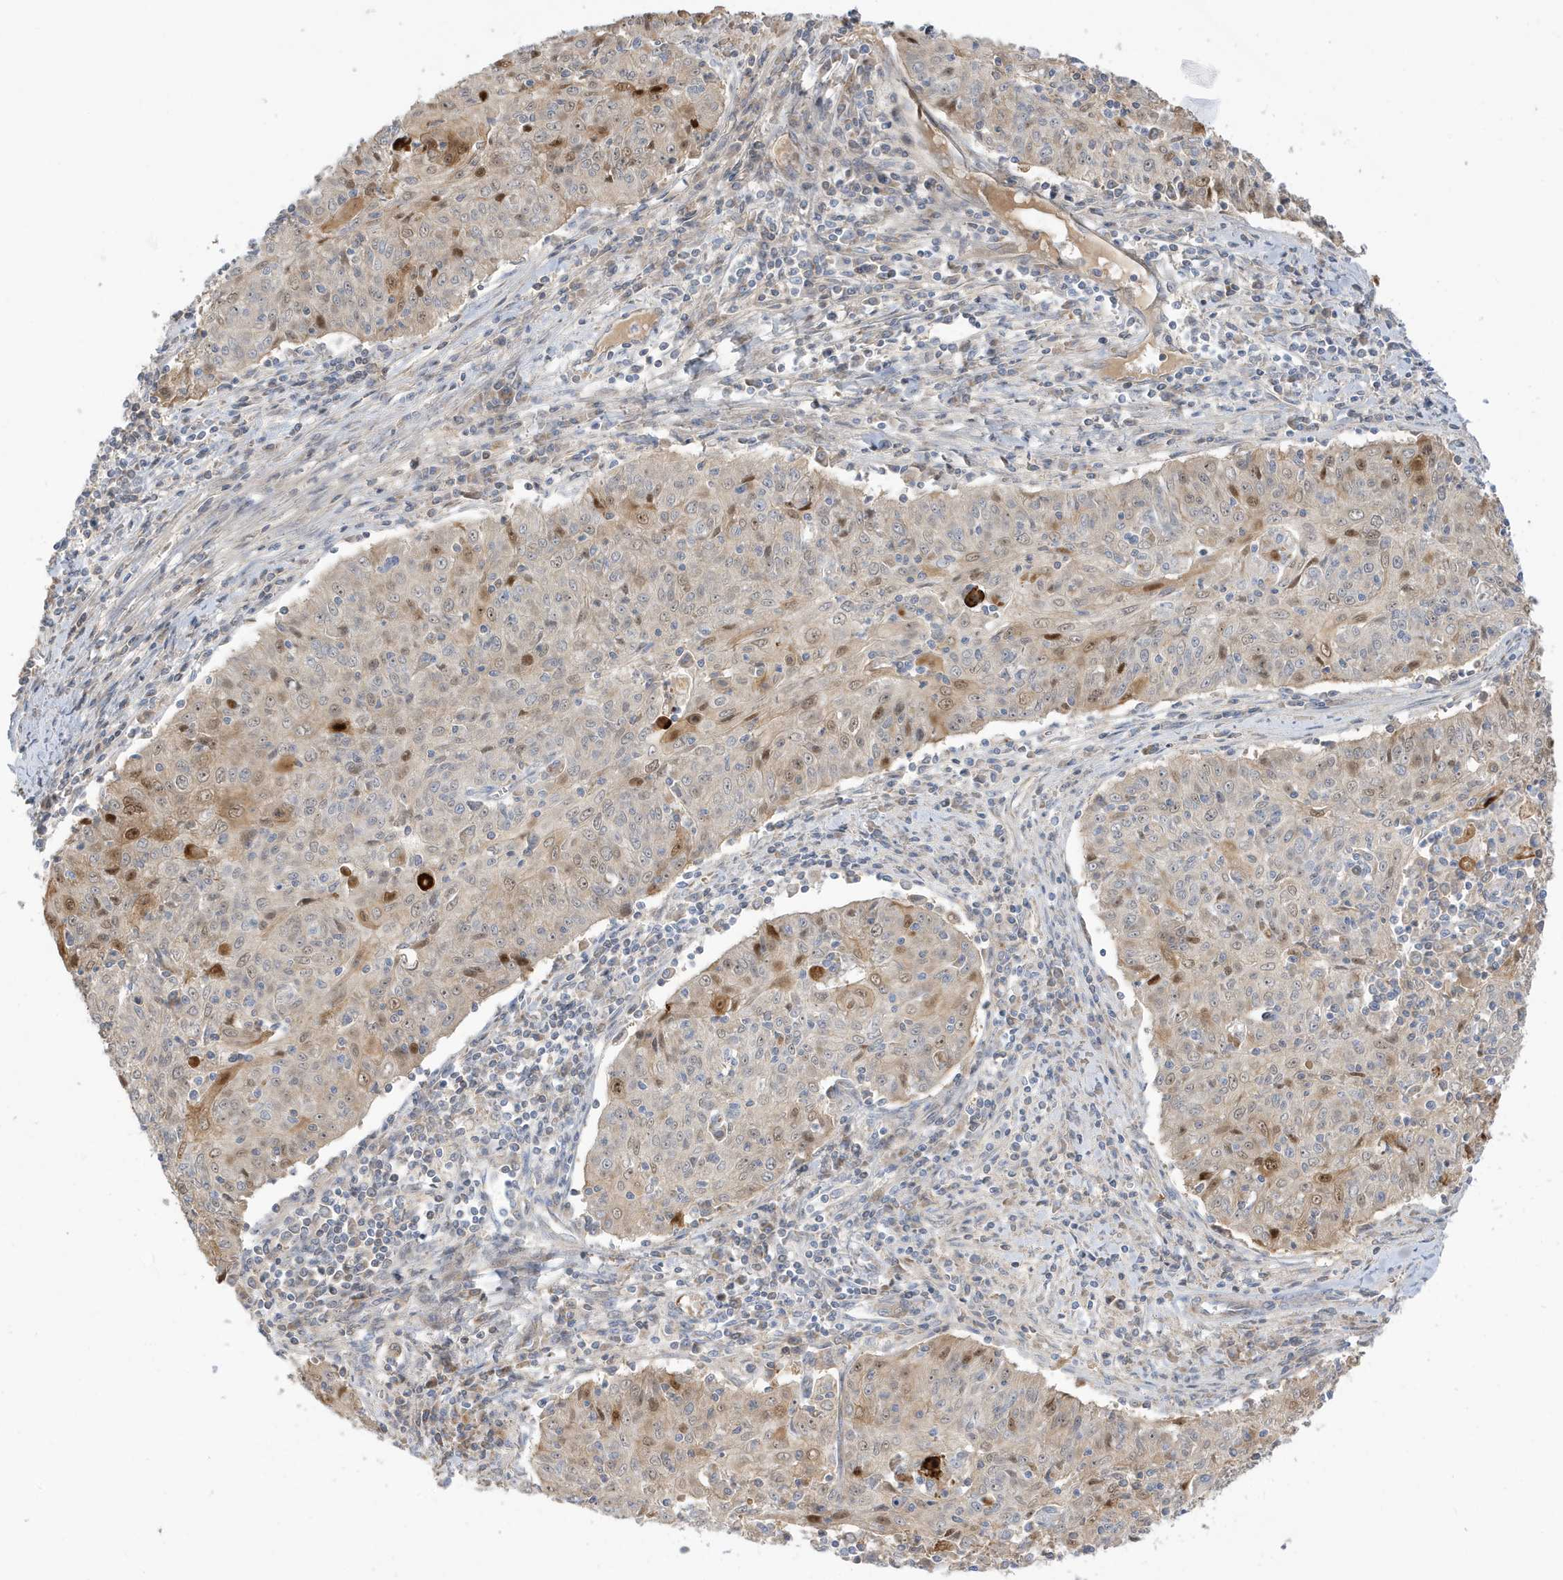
{"staining": {"intensity": "moderate", "quantity": "<25%", "location": "nuclear"}, "tissue": "cervical cancer", "cell_type": "Tumor cells", "image_type": "cancer", "snomed": [{"axis": "morphology", "description": "Squamous cell carcinoma, NOS"}, {"axis": "topography", "description": "Cervix"}], "caption": "A brown stain labels moderate nuclear staining of a protein in human squamous cell carcinoma (cervical) tumor cells.", "gene": "IFT57", "patient": {"sex": "female", "age": 48}}